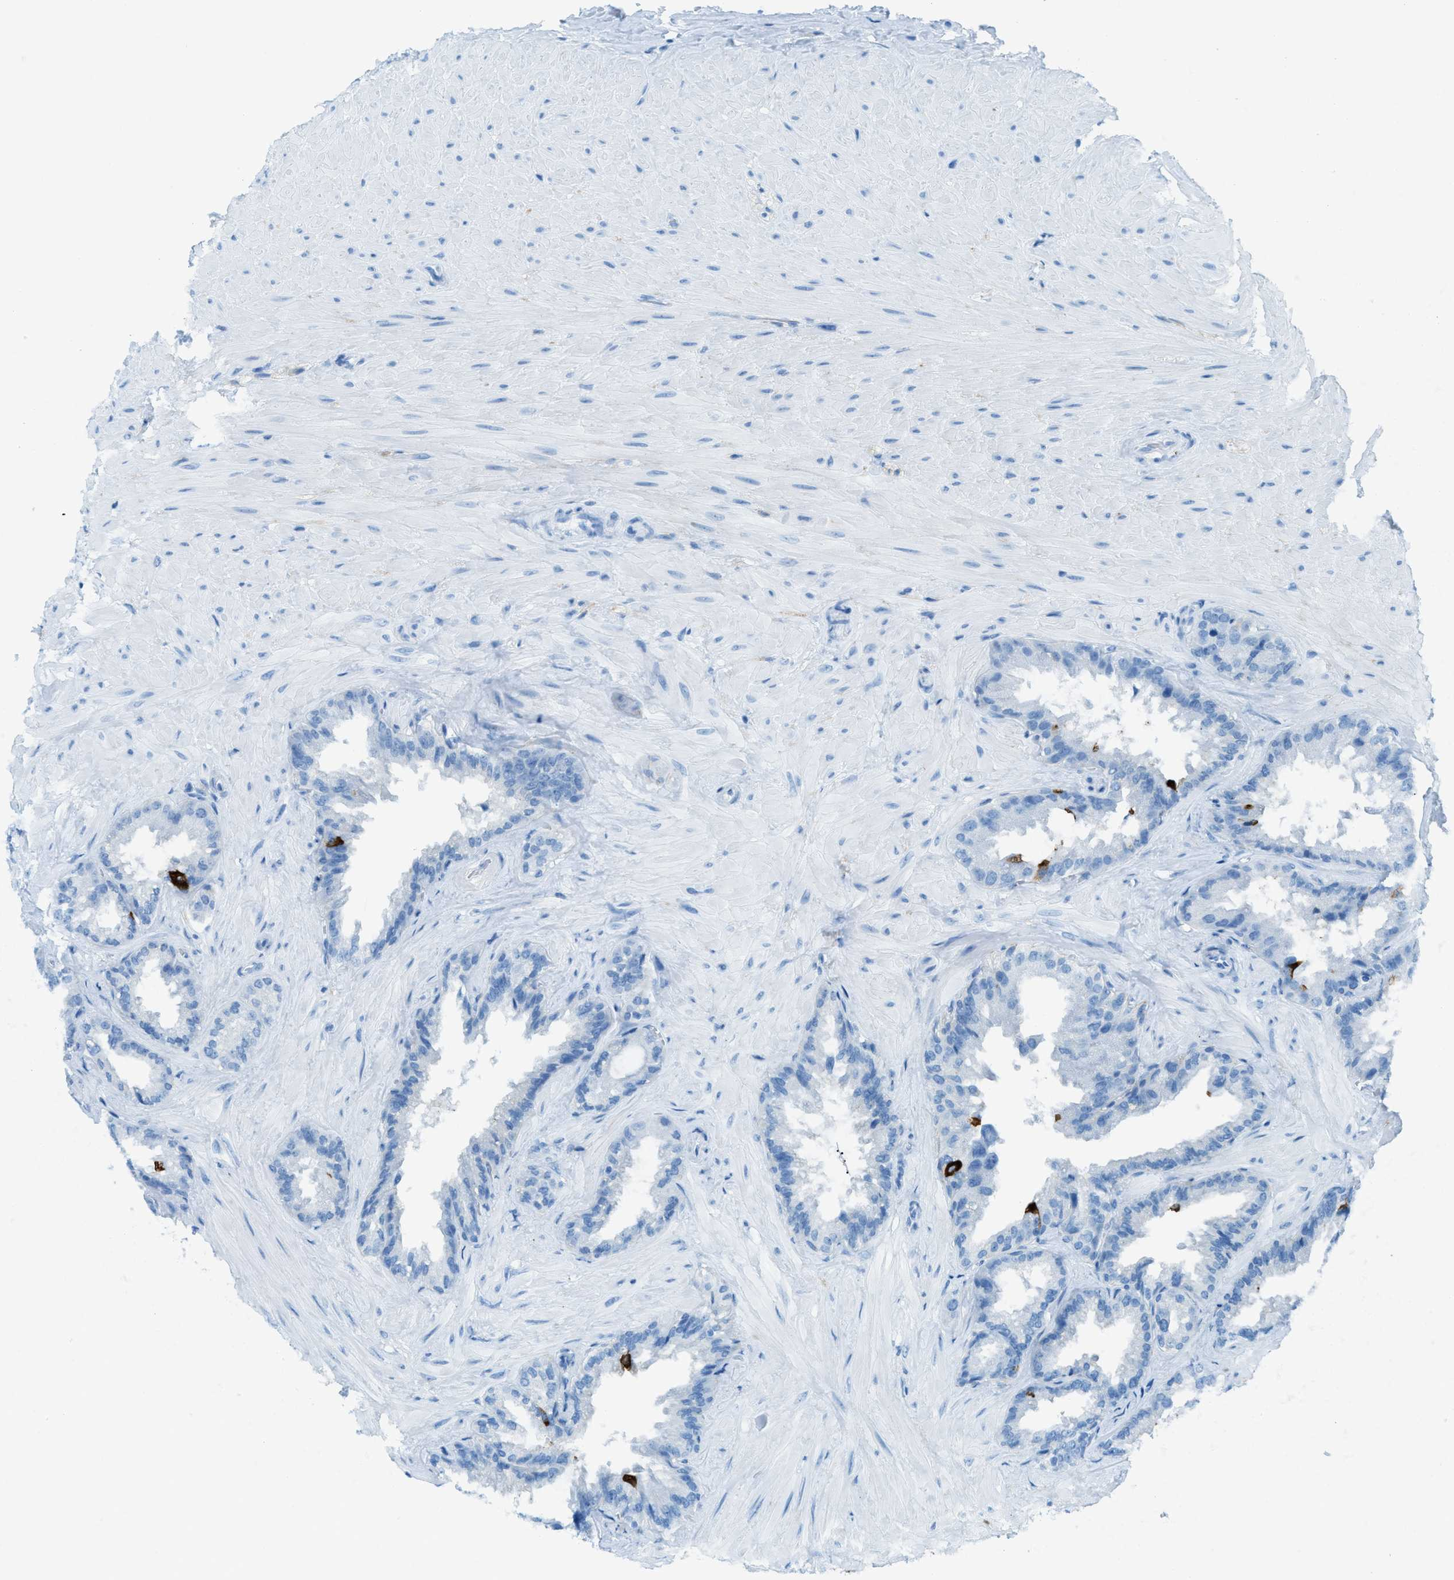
{"staining": {"intensity": "strong", "quantity": "<25%", "location": "cytoplasmic/membranous"}, "tissue": "seminal vesicle", "cell_type": "Glandular cells", "image_type": "normal", "snomed": [{"axis": "morphology", "description": "Normal tissue, NOS"}, {"axis": "topography", "description": "Seminal veicle"}], "caption": "This is an image of immunohistochemistry staining of normal seminal vesicle, which shows strong expression in the cytoplasmic/membranous of glandular cells.", "gene": "C21orf62", "patient": {"sex": "male", "age": 46}}